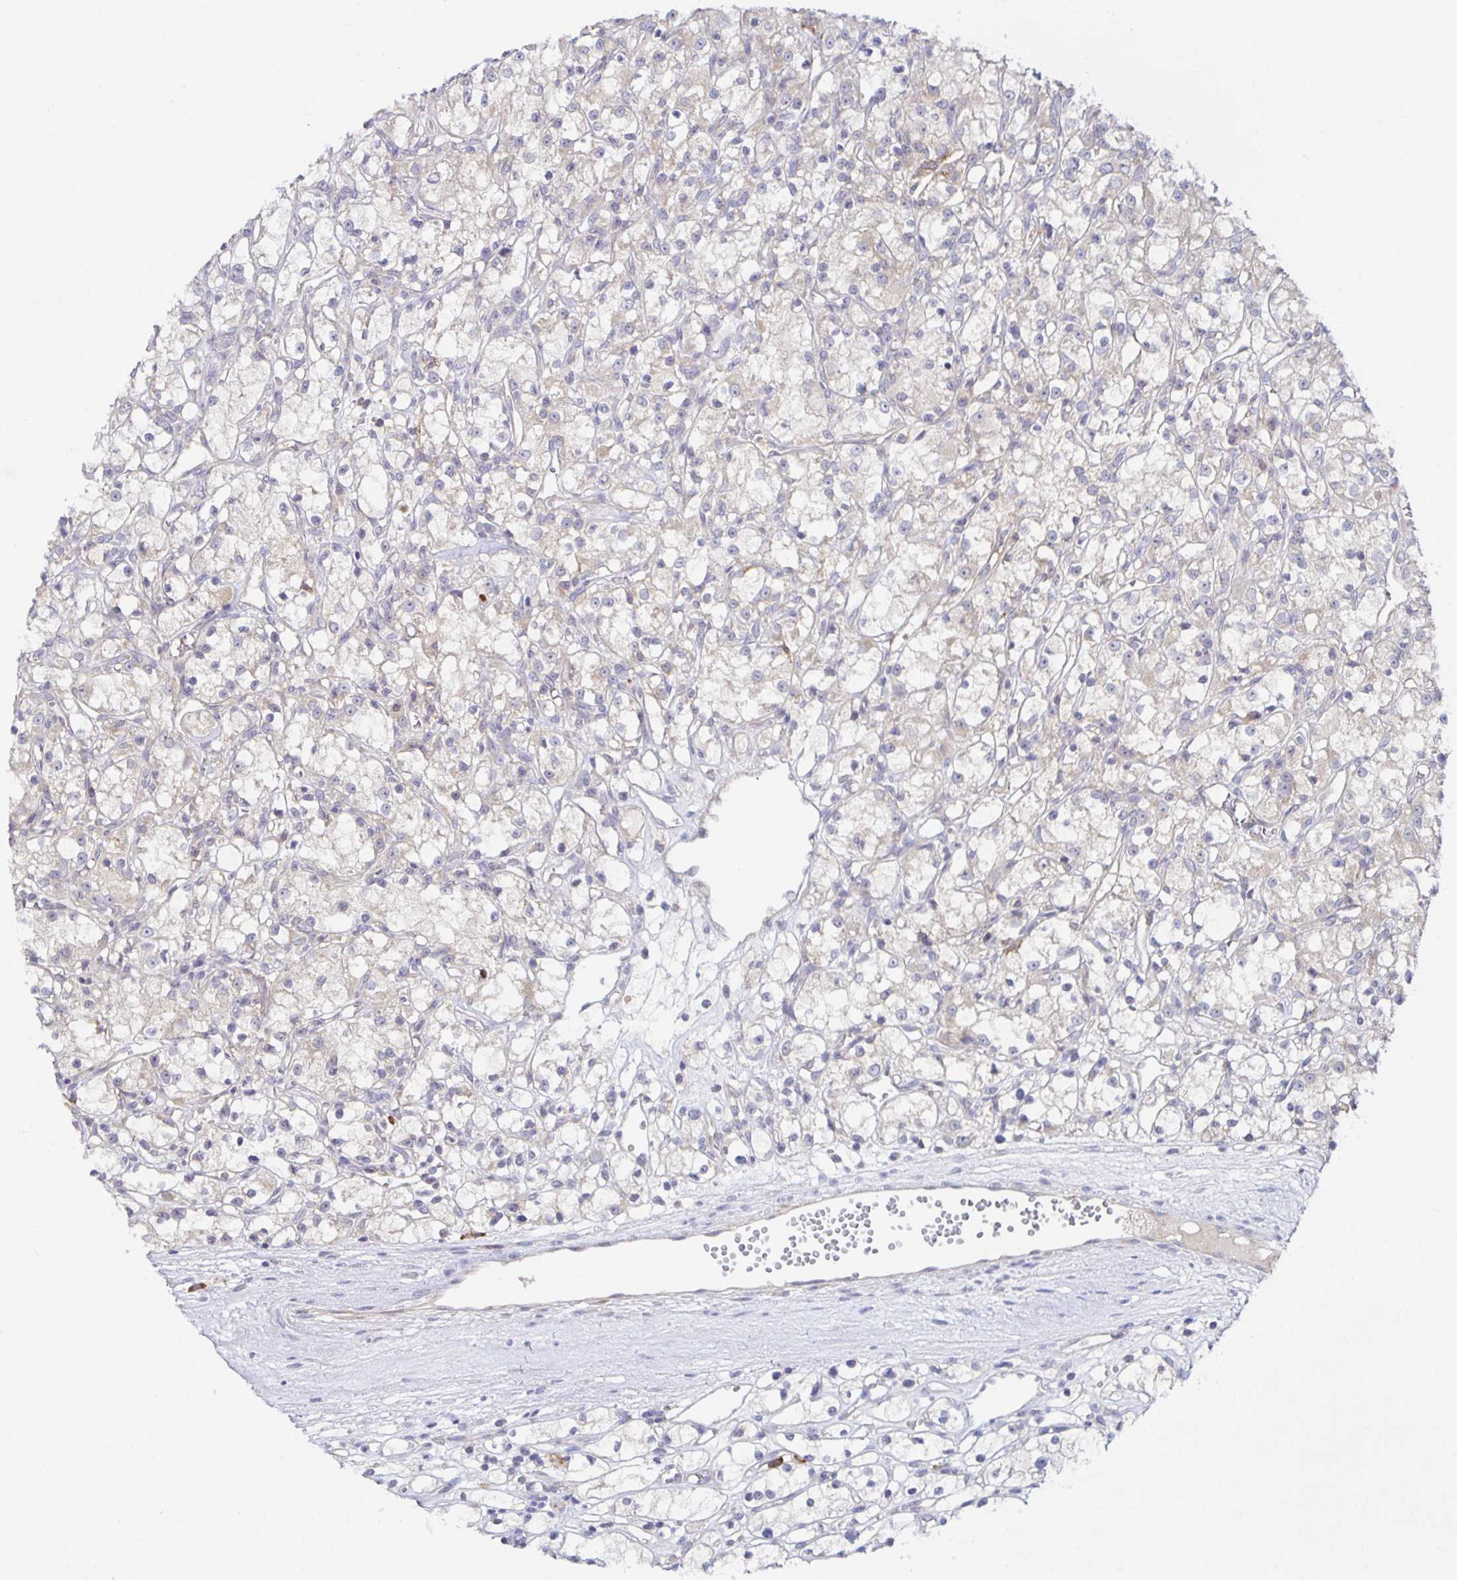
{"staining": {"intensity": "negative", "quantity": "none", "location": "none"}, "tissue": "renal cancer", "cell_type": "Tumor cells", "image_type": "cancer", "snomed": [{"axis": "morphology", "description": "Adenocarcinoma, NOS"}, {"axis": "topography", "description": "Kidney"}], "caption": "IHC of renal cancer (adenocarcinoma) reveals no positivity in tumor cells.", "gene": "BAD", "patient": {"sex": "female", "age": 59}}